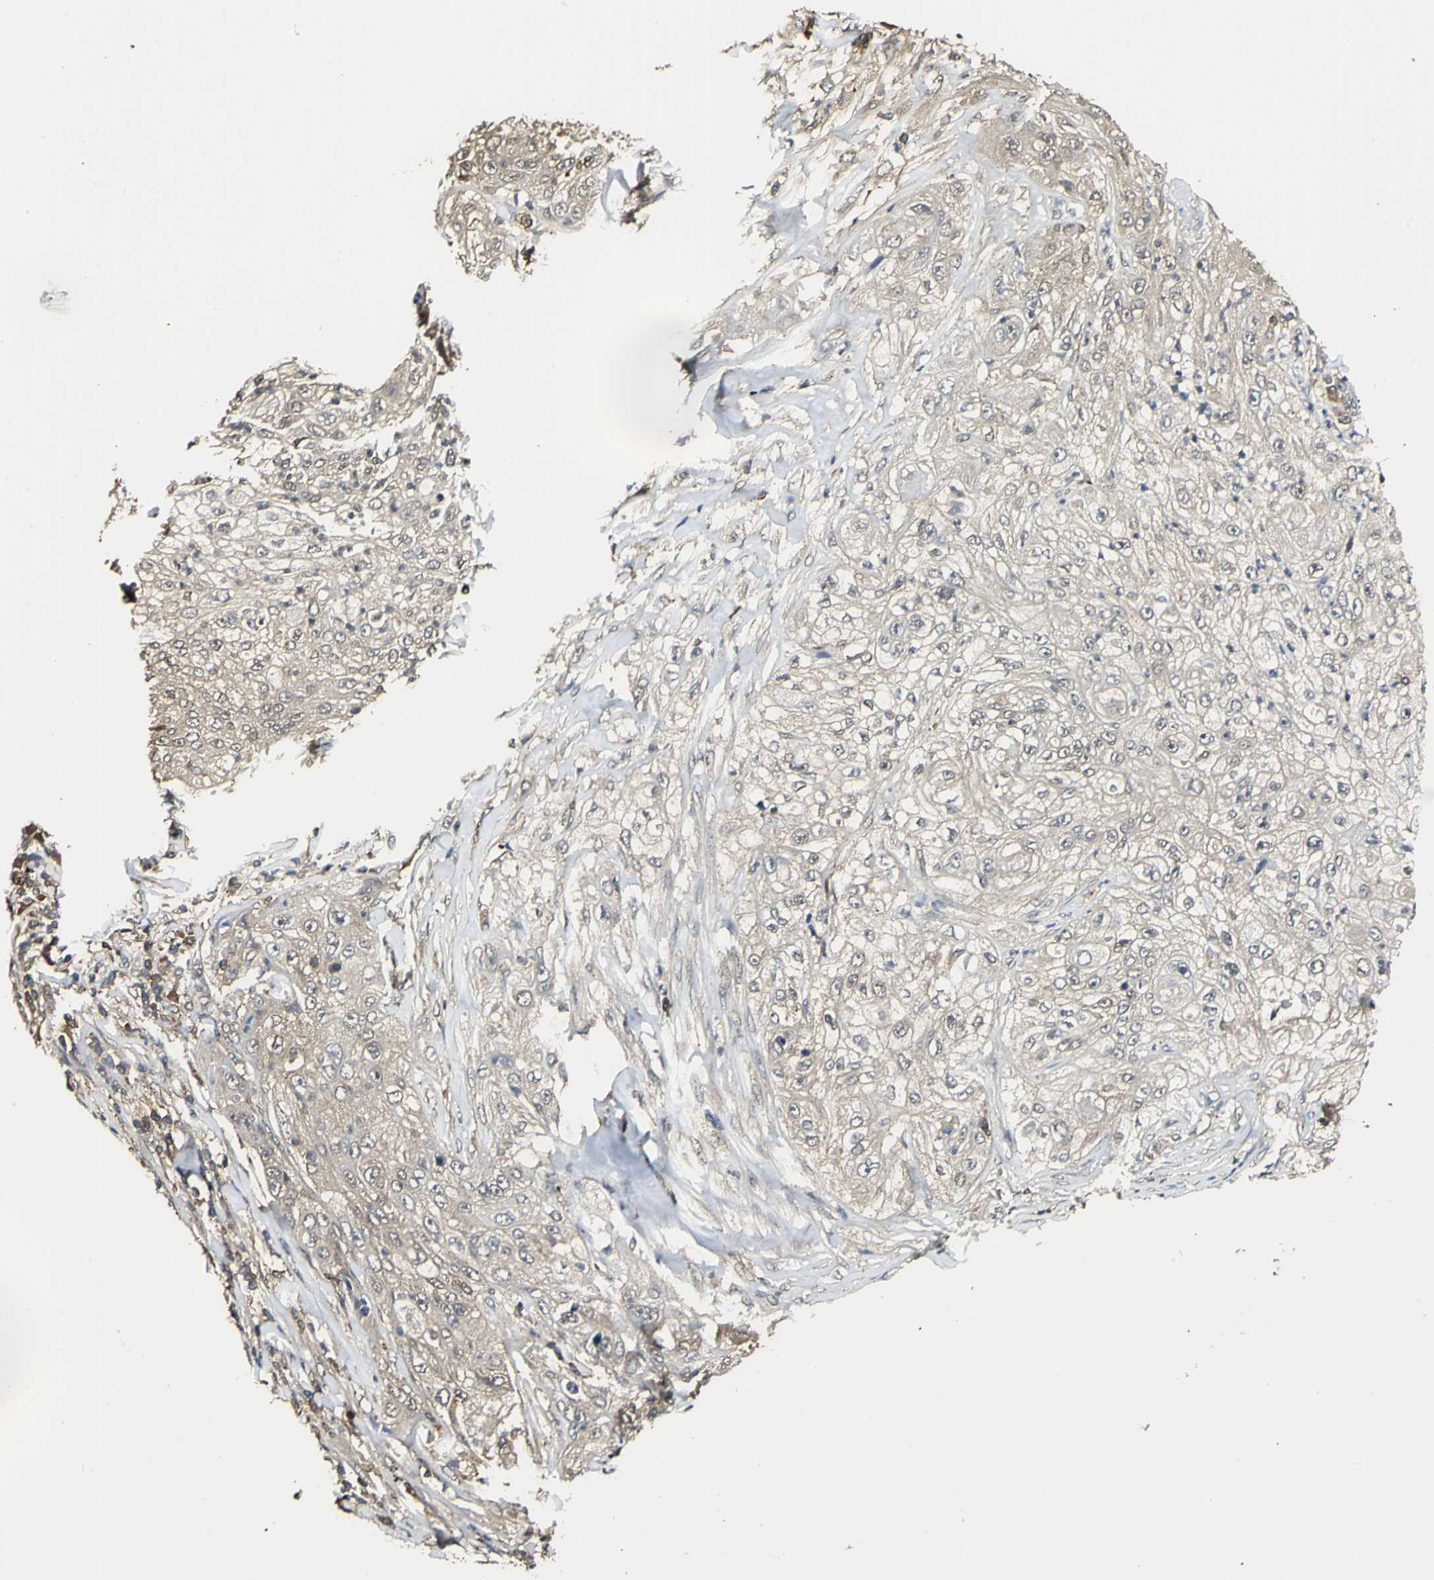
{"staining": {"intensity": "weak", "quantity": ">75%", "location": "cytoplasmic/membranous"}, "tissue": "lung cancer", "cell_type": "Tumor cells", "image_type": "cancer", "snomed": [{"axis": "morphology", "description": "Inflammation, NOS"}, {"axis": "morphology", "description": "Squamous cell carcinoma, NOS"}, {"axis": "topography", "description": "Lymph node"}, {"axis": "topography", "description": "Soft tissue"}, {"axis": "topography", "description": "Lung"}], "caption": "Tumor cells exhibit weak cytoplasmic/membranous positivity in about >75% of cells in lung cancer. Nuclei are stained in blue.", "gene": "PARK7", "patient": {"sex": "male", "age": 66}}